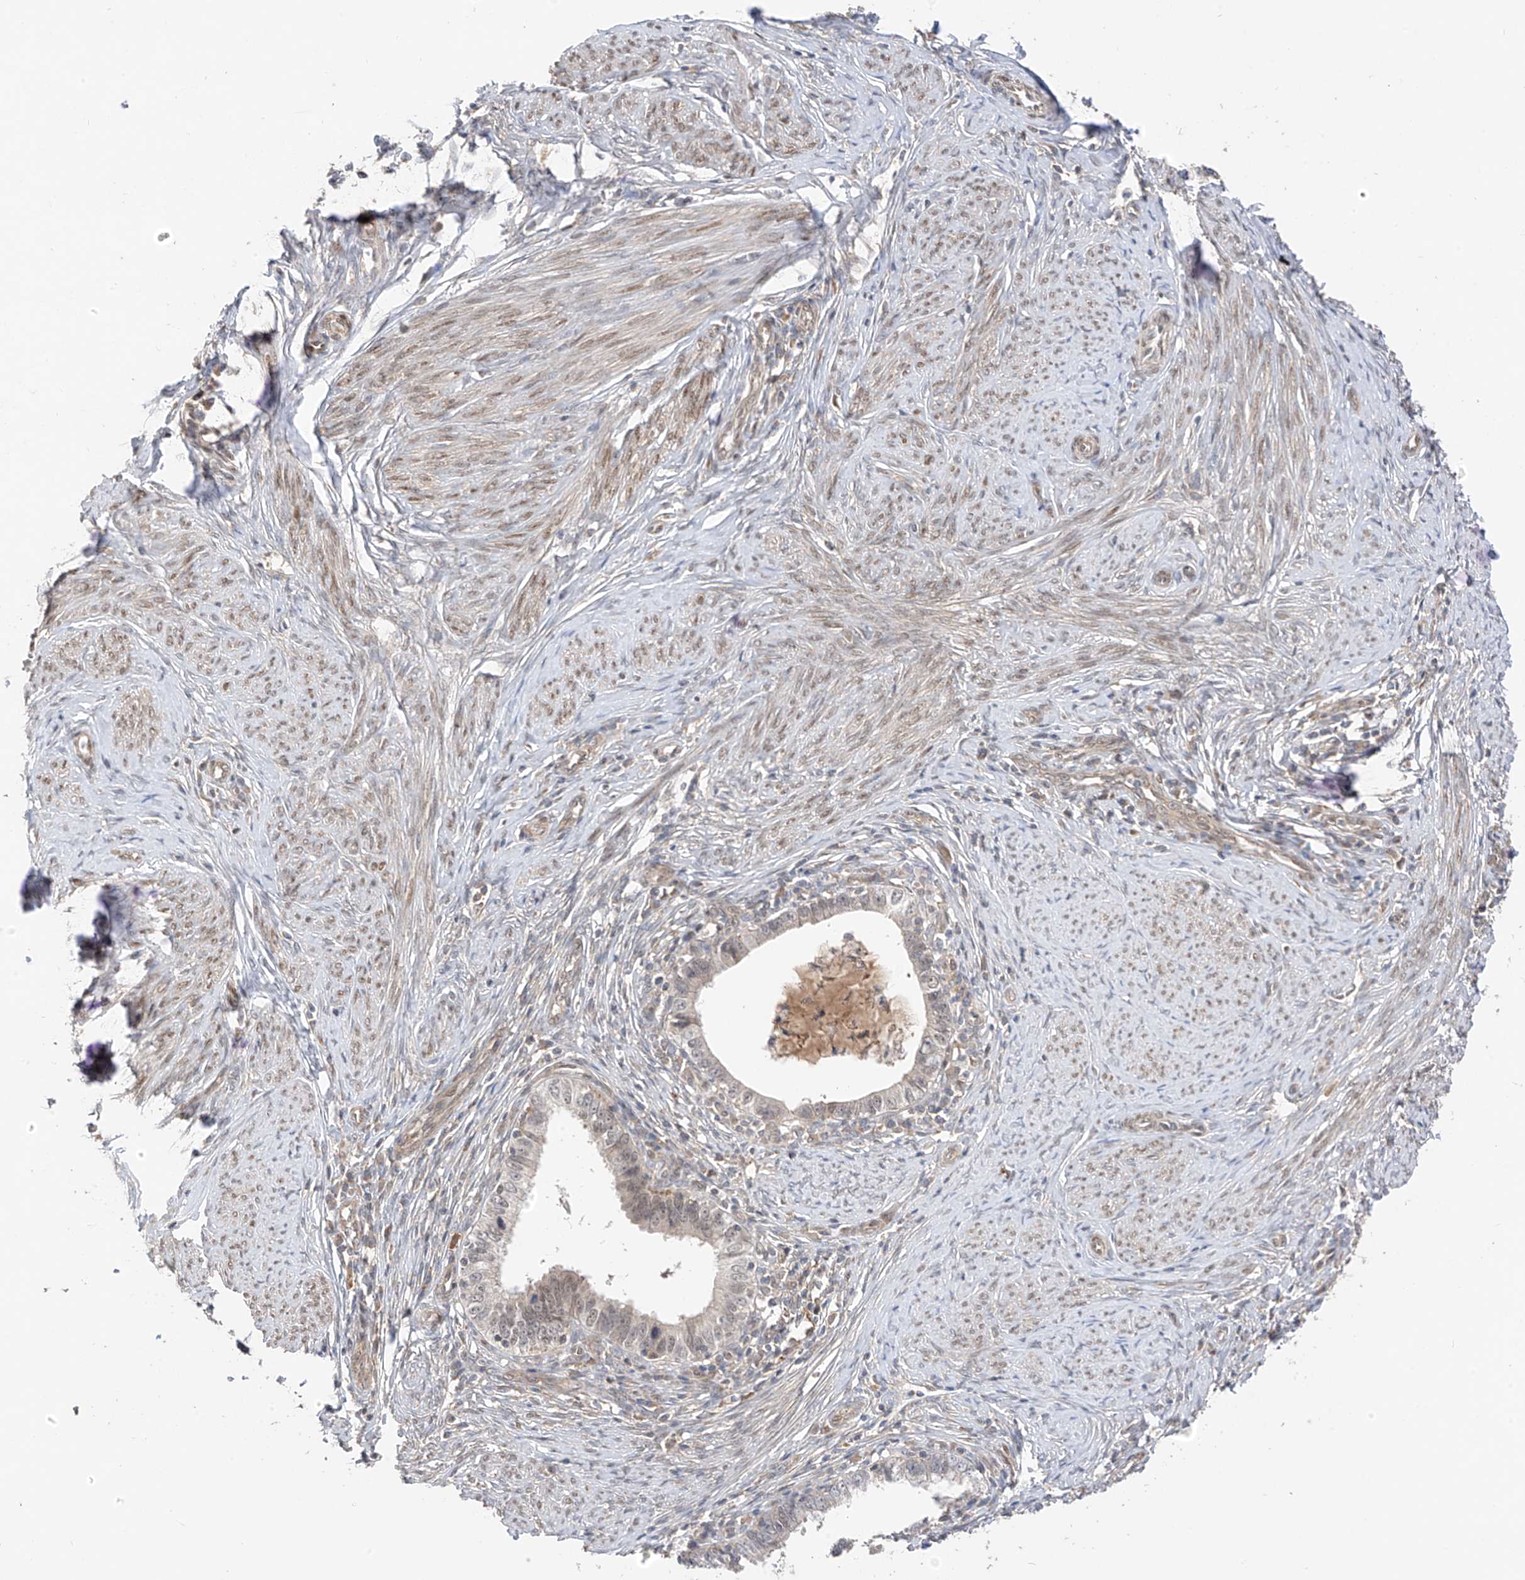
{"staining": {"intensity": "weak", "quantity": "<25%", "location": "cytoplasmic/membranous"}, "tissue": "cervical cancer", "cell_type": "Tumor cells", "image_type": "cancer", "snomed": [{"axis": "morphology", "description": "Adenocarcinoma, NOS"}, {"axis": "topography", "description": "Cervix"}], "caption": "Tumor cells are negative for protein expression in human adenocarcinoma (cervical).", "gene": "MRTFA", "patient": {"sex": "female", "age": 36}}